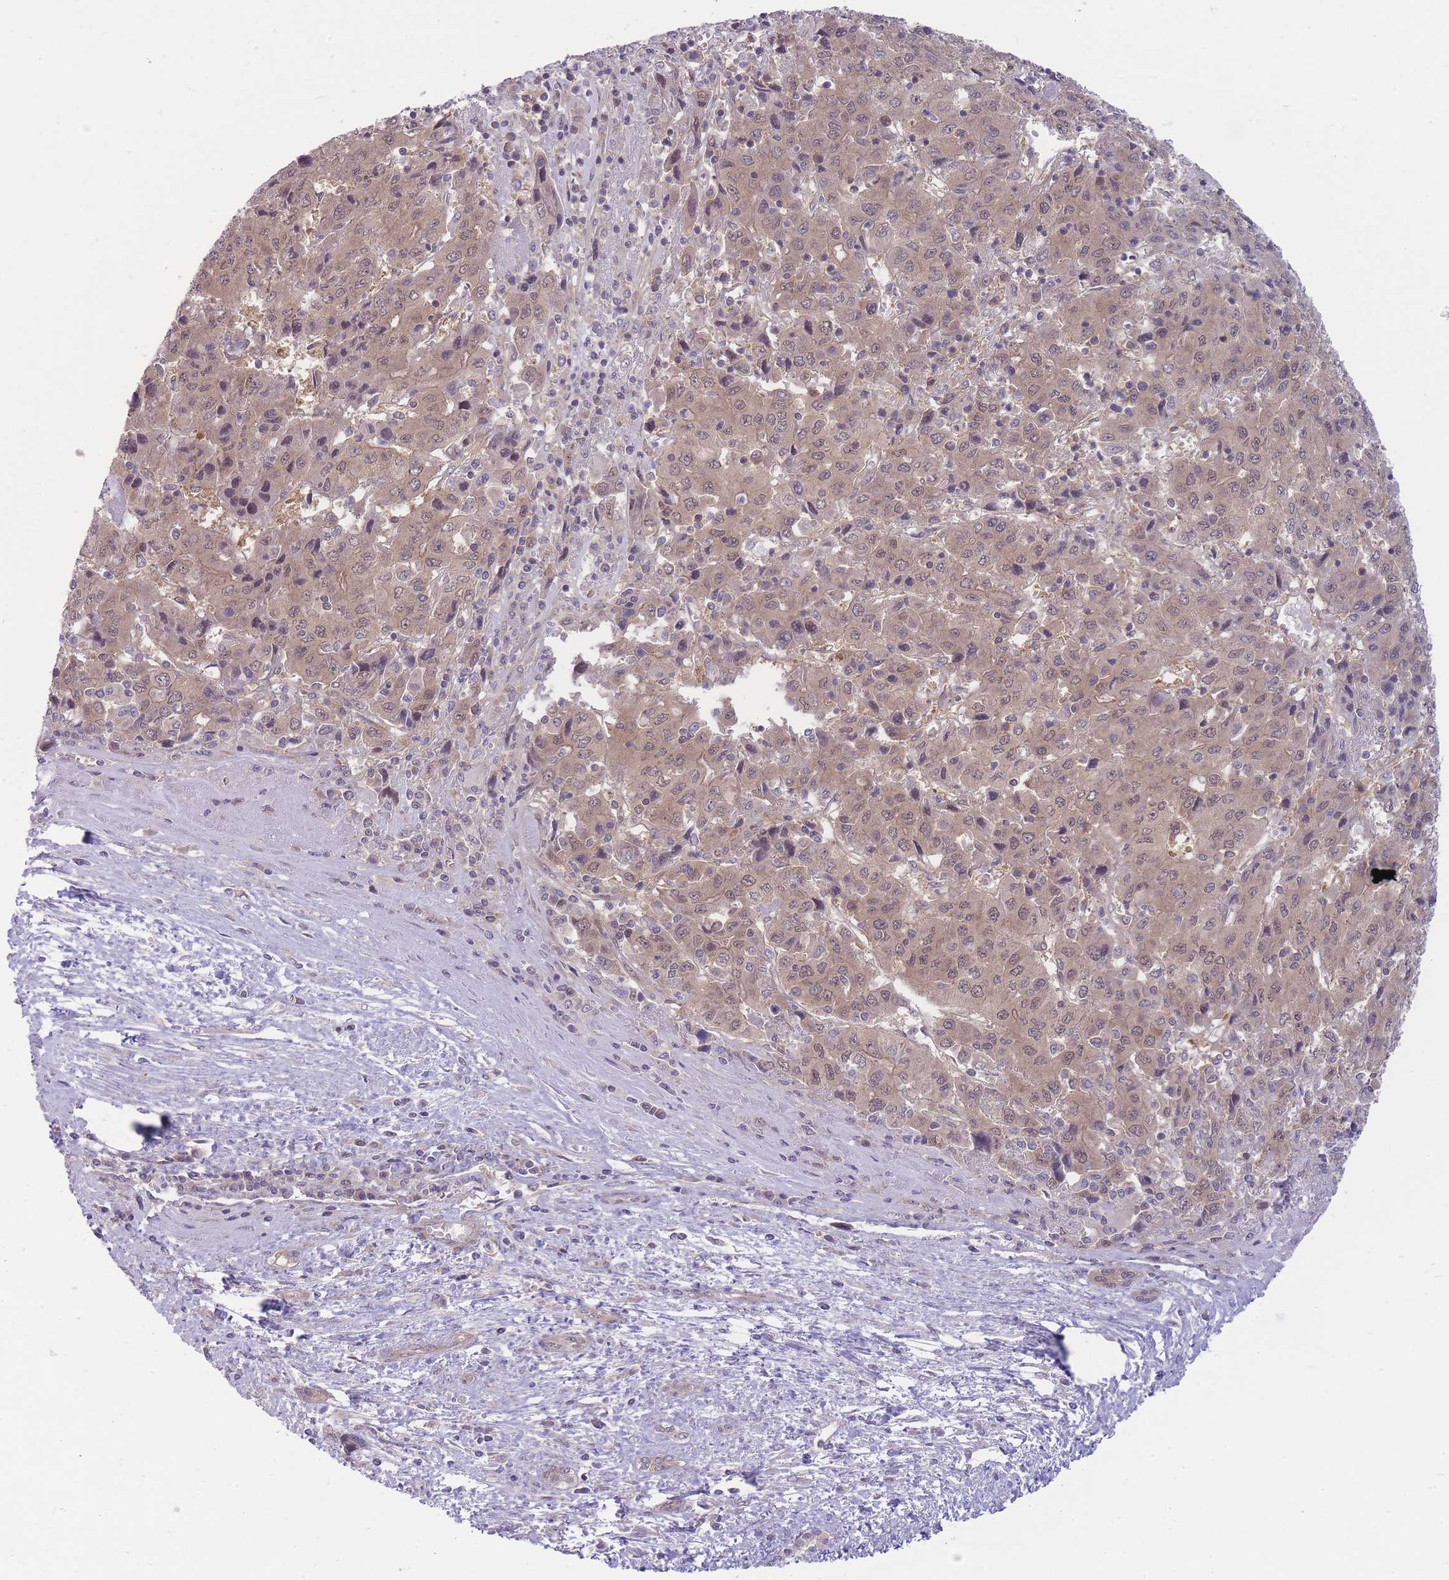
{"staining": {"intensity": "weak", "quantity": ">75%", "location": "cytoplasmic/membranous"}, "tissue": "liver cancer", "cell_type": "Tumor cells", "image_type": "cancer", "snomed": [{"axis": "morphology", "description": "Carcinoma, Hepatocellular, NOS"}, {"axis": "topography", "description": "Liver"}], "caption": "The micrograph shows staining of hepatocellular carcinoma (liver), revealing weak cytoplasmic/membranous protein expression (brown color) within tumor cells.", "gene": "PFDN6", "patient": {"sex": "female", "age": 53}}